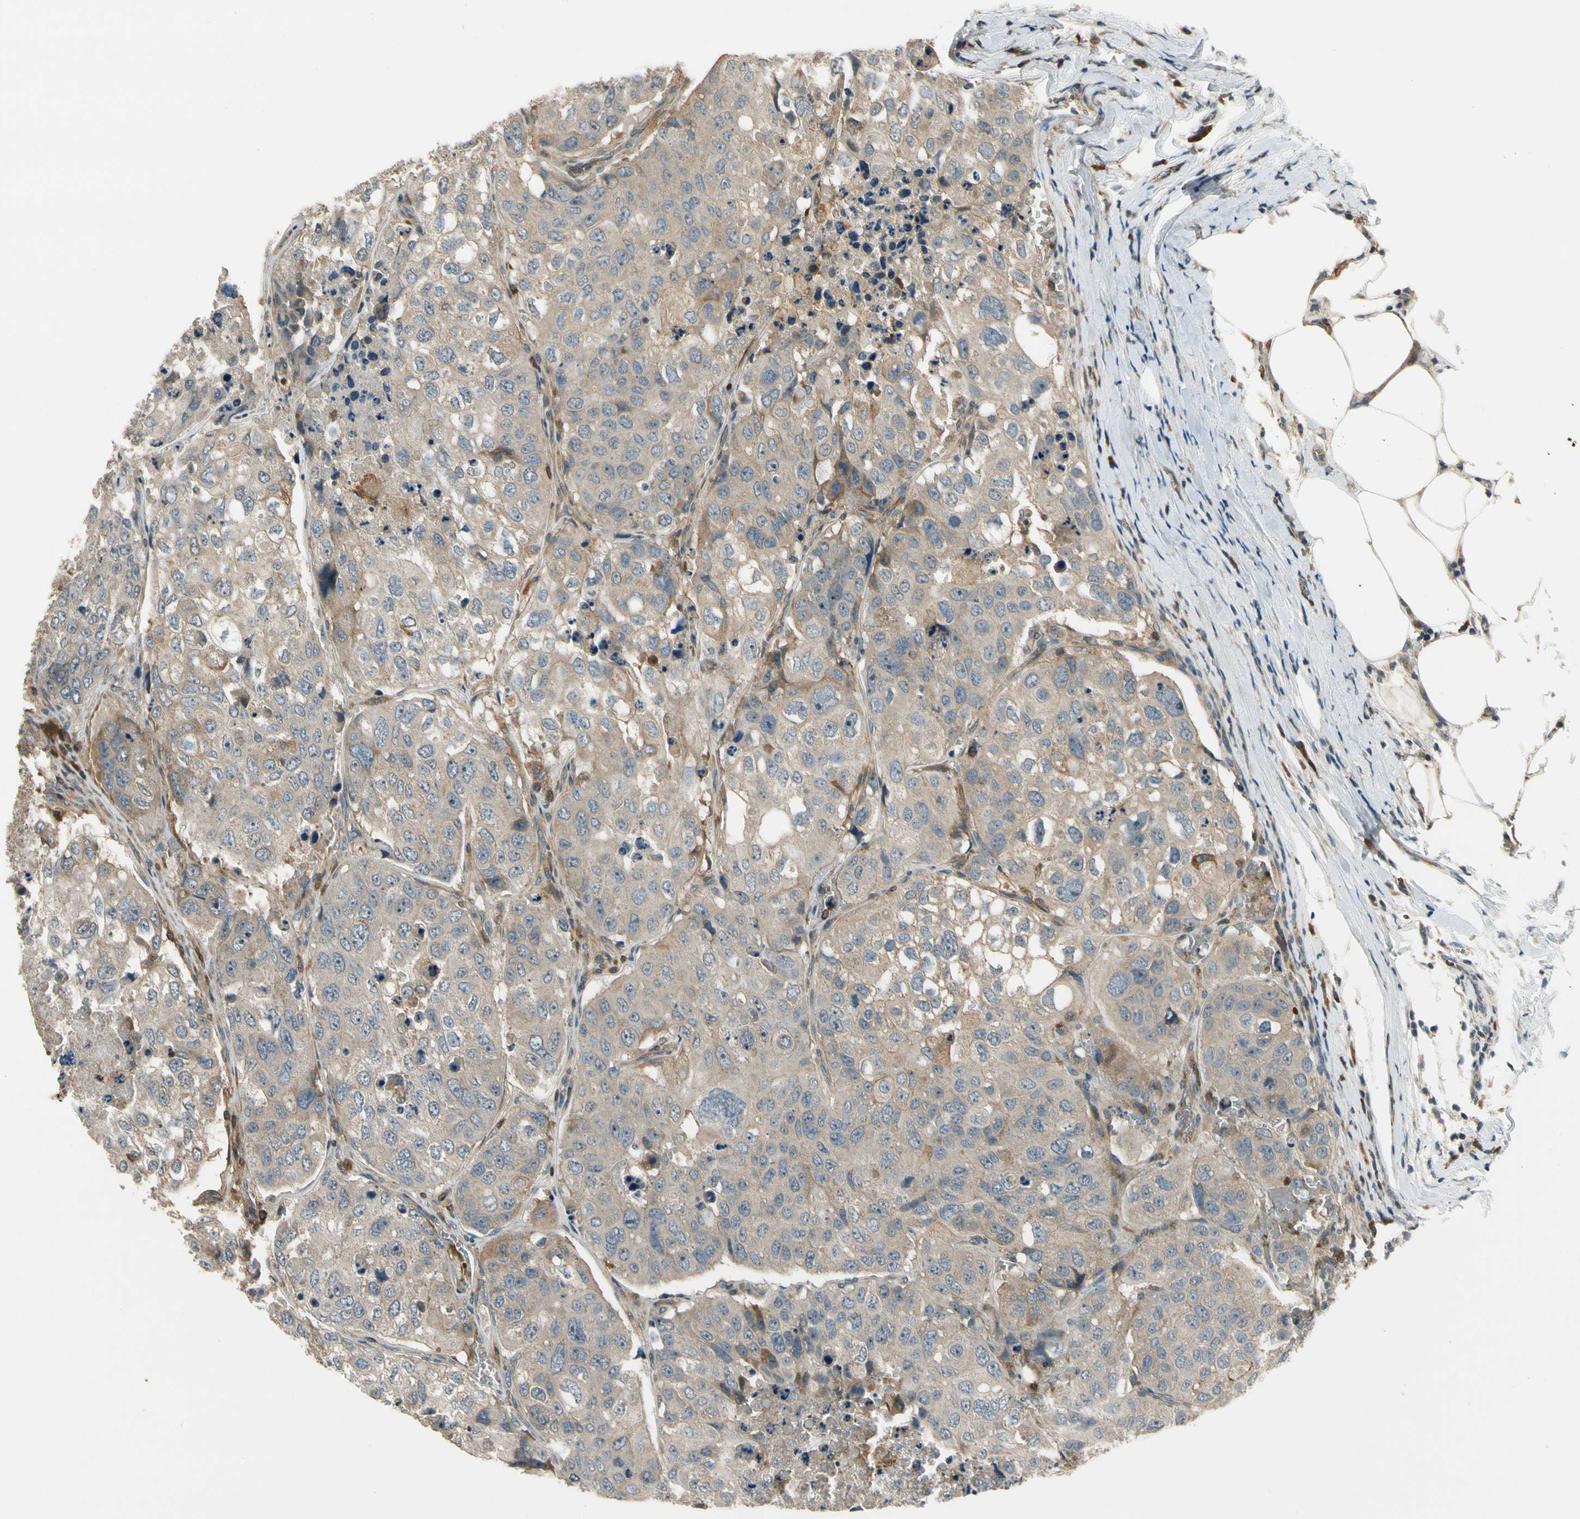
{"staining": {"intensity": "weak", "quantity": ">75%", "location": "cytoplasmic/membranous"}, "tissue": "urothelial cancer", "cell_type": "Tumor cells", "image_type": "cancer", "snomed": [{"axis": "morphology", "description": "Urothelial carcinoma, High grade"}, {"axis": "topography", "description": "Lymph node"}, {"axis": "topography", "description": "Urinary bladder"}], "caption": "Protein positivity by immunohistochemistry reveals weak cytoplasmic/membranous staining in approximately >75% of tumor cells in high-grade urothelial carcinoma. (Stains: DAB in brown, nuclei in blue, Microscopy: brightfield microscopy at high magnification).", "gene": "MST1R", "patient": {"sex": "male", "age": 51}}